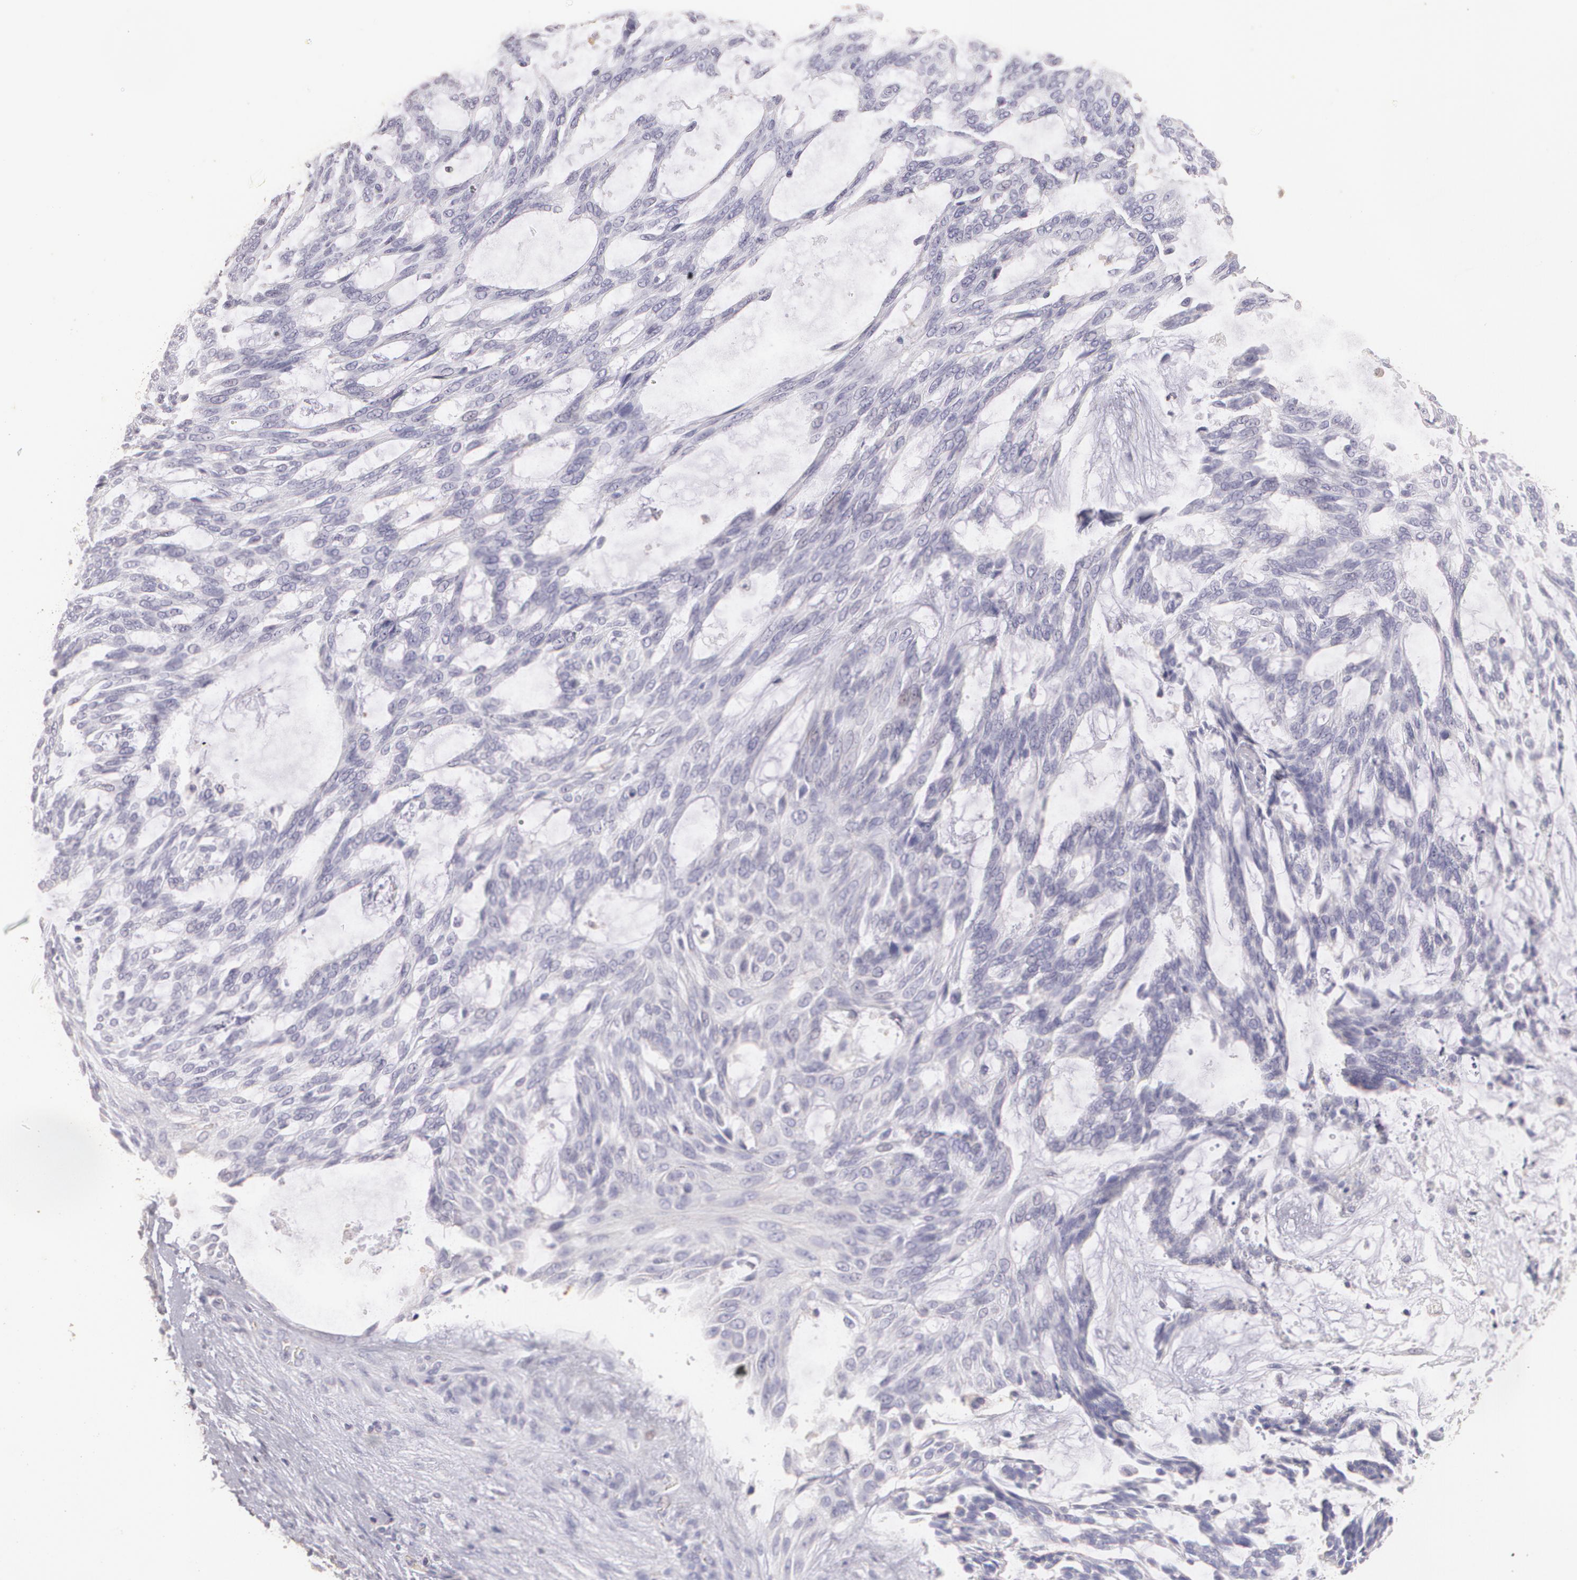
{"staining": {"intensity": "negative", "quantity": "none", "location": "none"}, "tissue": "skin cancer", "cell_type": "Tumor cells", "image_type": "cancer", "snomed": [{"axis": "morphology", "description": "Normal tissue, NOS"}, {"axis": "morphology", "description": "Basal cell carcinoma"}, {"axis": "topography", "description": "Skin"}], "caption": "Immunohistochemistry photomicrograph of neoplastic tissue: human skin cancer stained with DAB (3,3'-diaminobenzidine) exhibits no significant protein staining in tumor cells. (DAB immunohistochemistry visualized using brightfield microscopy, high magnification).", "gene": "TGFBR1", "patient": {"sex": "female", "age": 71}}